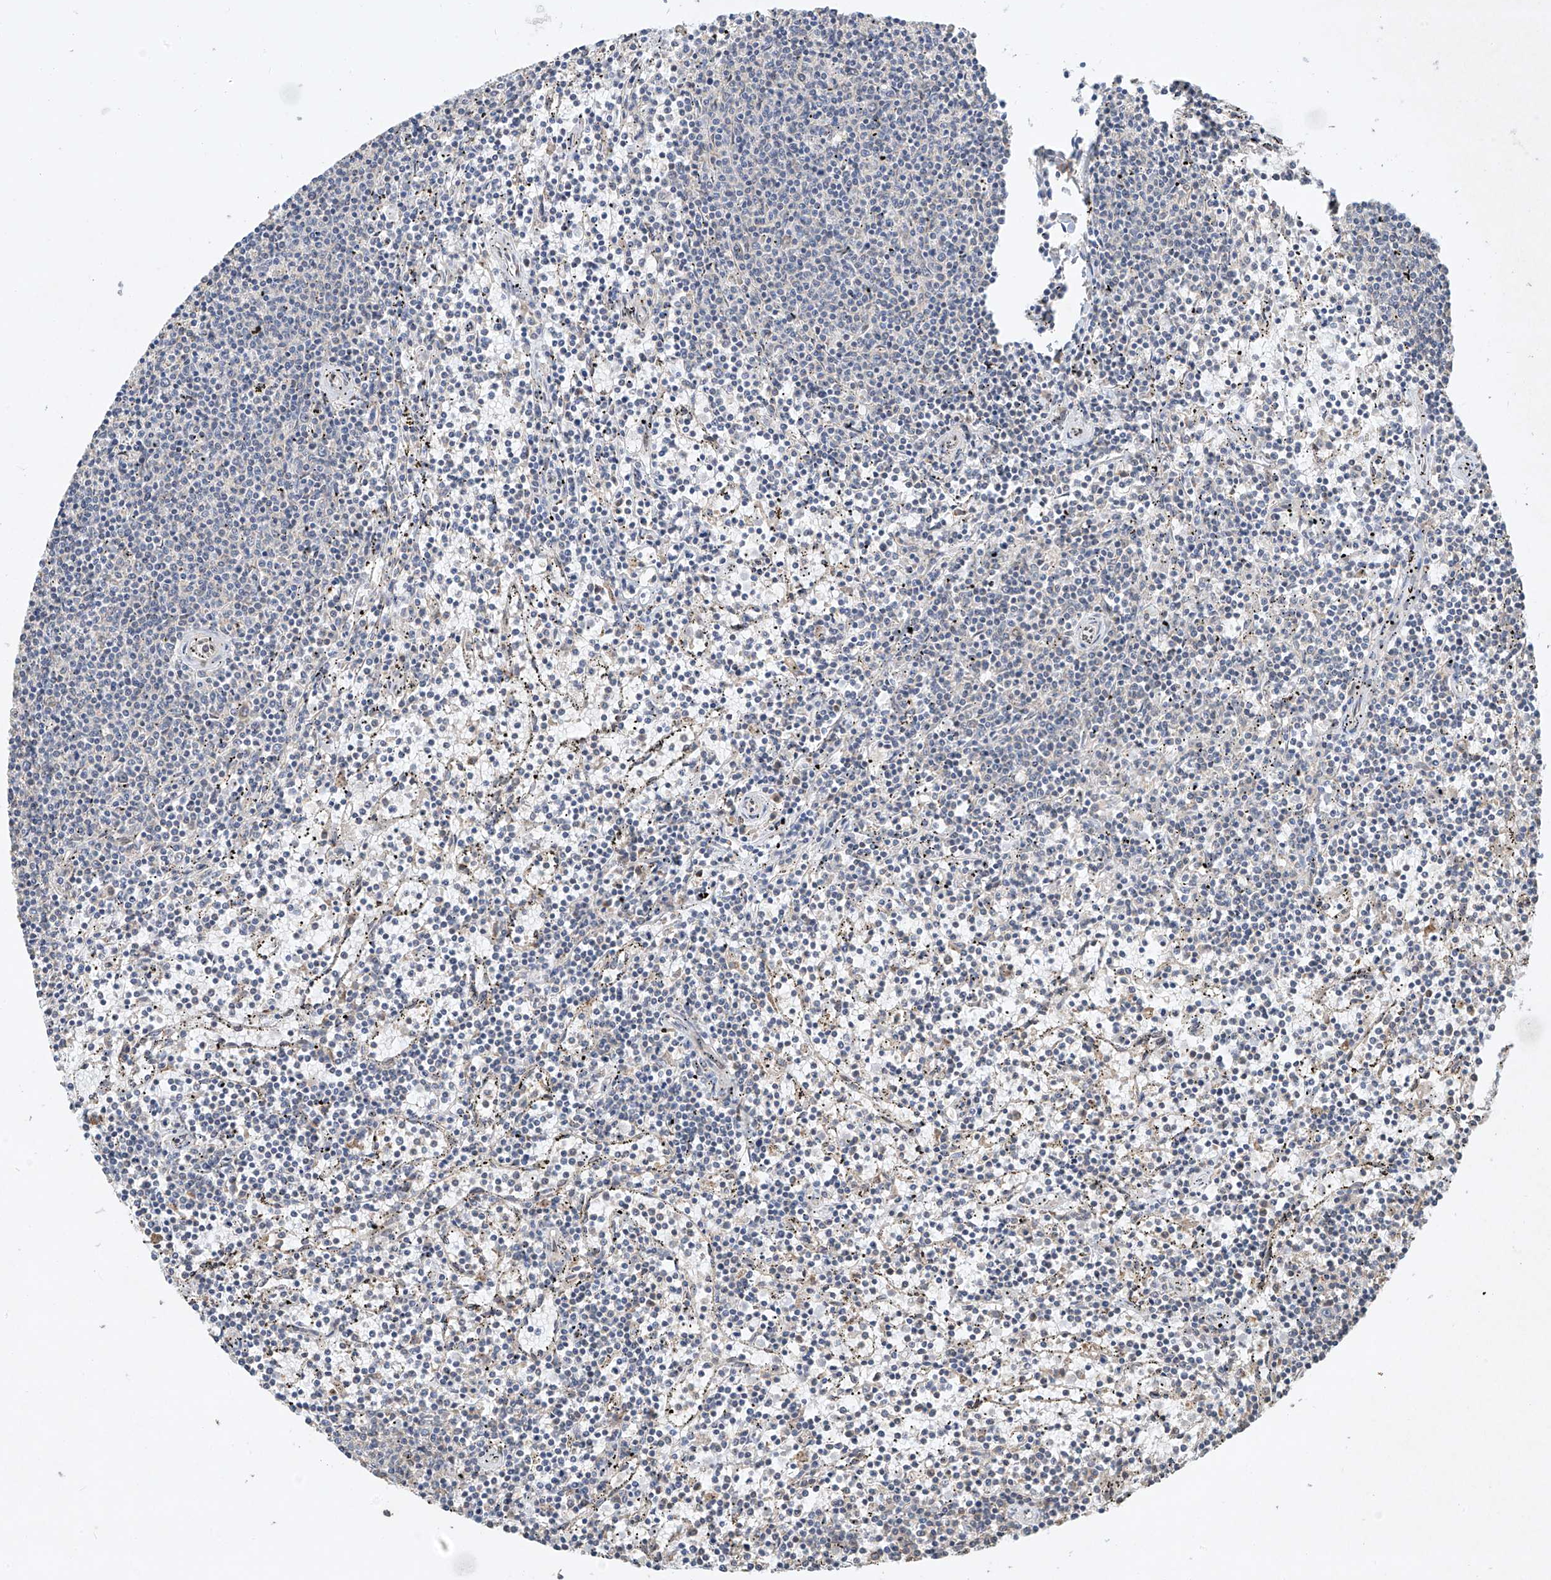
{"staining": {"intensity": "negative", "quantity": "none", "location": "none"}, "tissue": "lymphoma", "cell_type": "Tumor cells", "image_type": "cancer", "snomed": [{"axis": "morphology", "description": "Malignant lymphoma, non-Hodgkin's type, Low grade"}, {"axis": "topography", "description": "Spleen"}], "caption": "Tumor cells are negative for brown protein staining in lymphoma. (Brightfield microscopy of DAB immunohistochemistry (IHC) at high magnification).", "gene": "SEMA3B", "patient": {"sex": "female", "age": 50}}